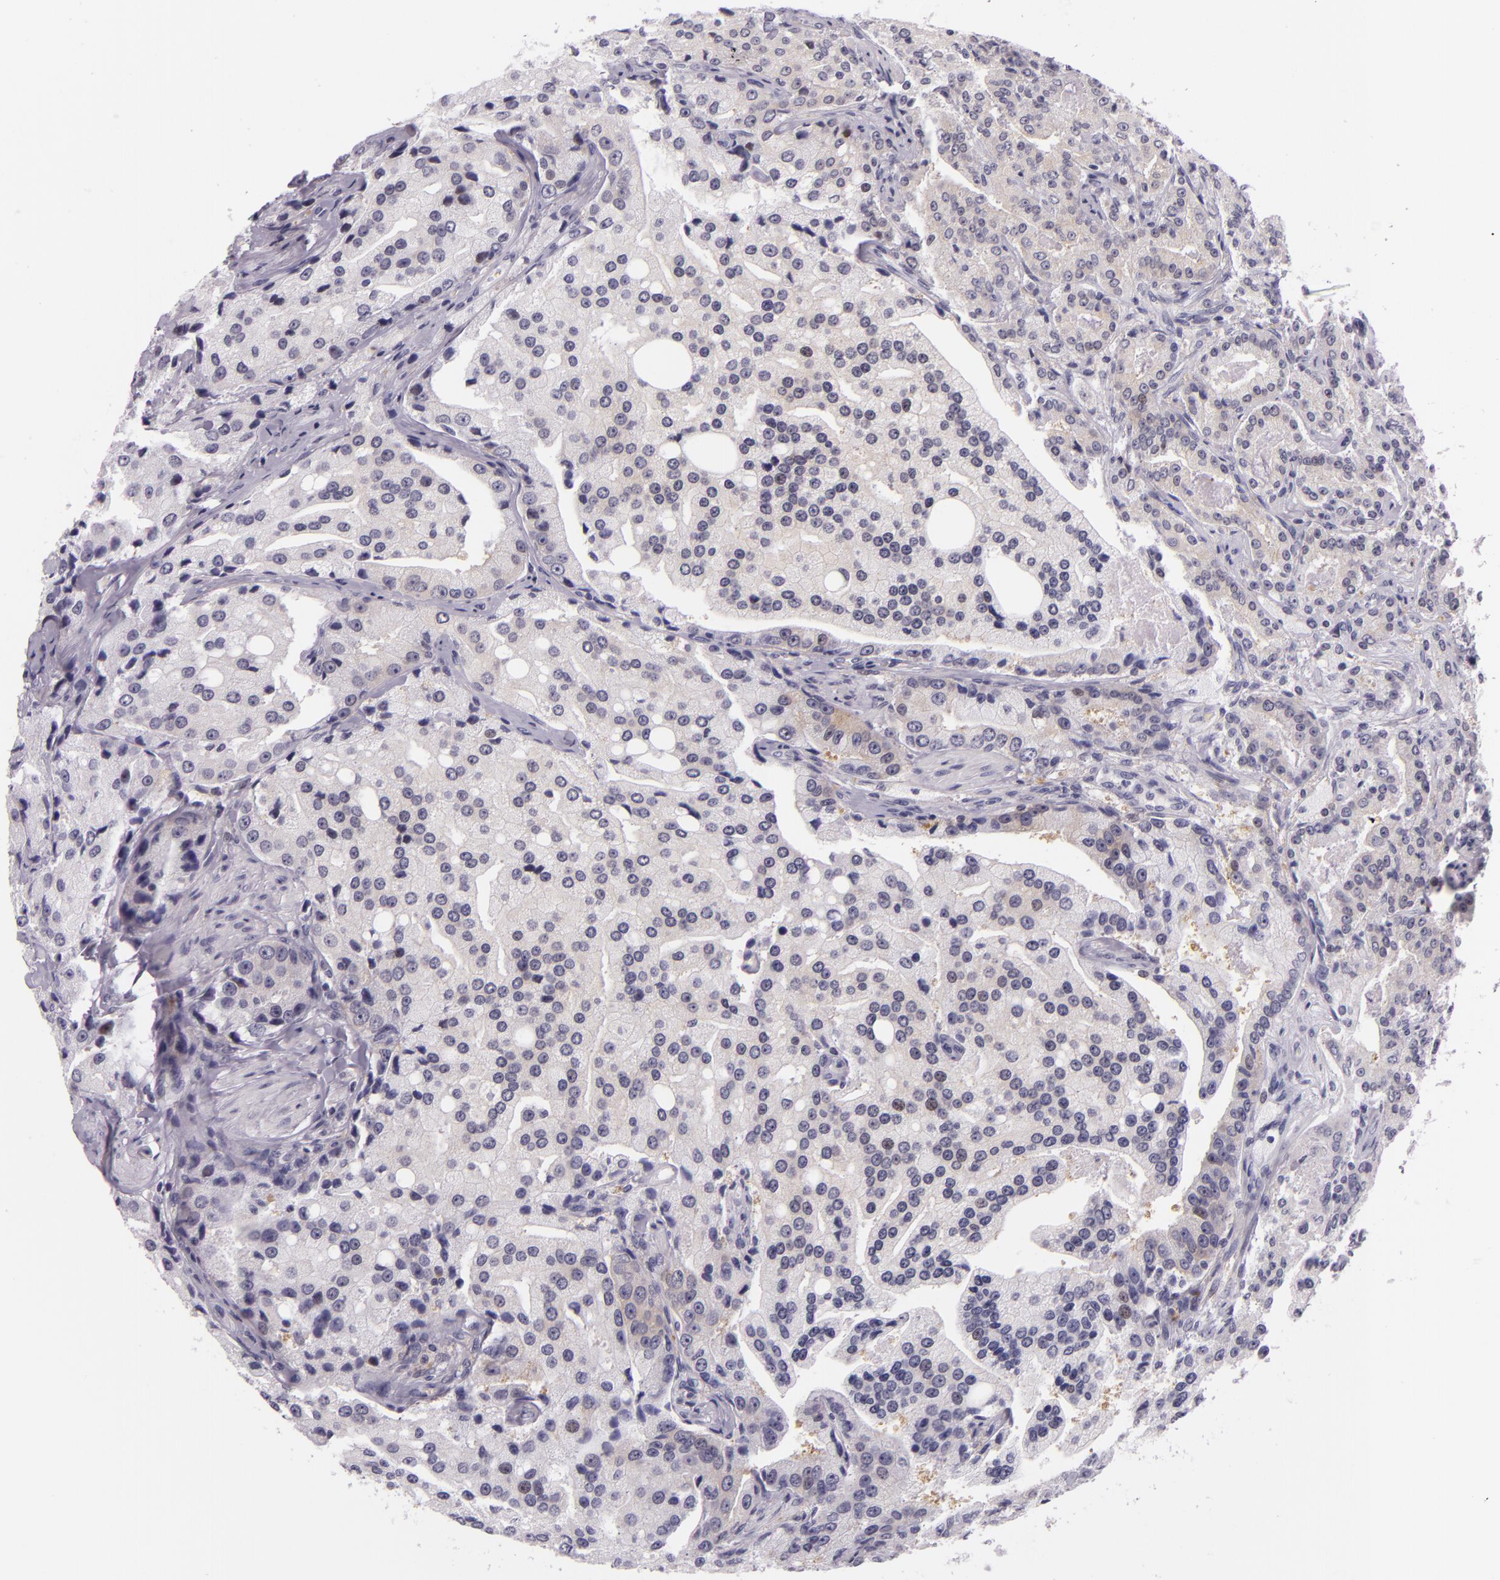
{"staining": {"intensity": "weak", "quantity": "<25%", "location": "cytoplasmic/membranous"}, "tissue": "prostate cancer", "cell_type": "Tumor cells", "image_type": "cancer", "snomed": [{"axis": "morphology", "description": "Adenocarcinoma, Medium grade"}, {"axis": "topography", "description": "Prostate"}], "caption": "IHC of human prostate medium-grade adenocarcinoma displays no staining in tumor cells.", "gene": "HSP90AA1", "patient": {"sex": "male", "age": 72}}